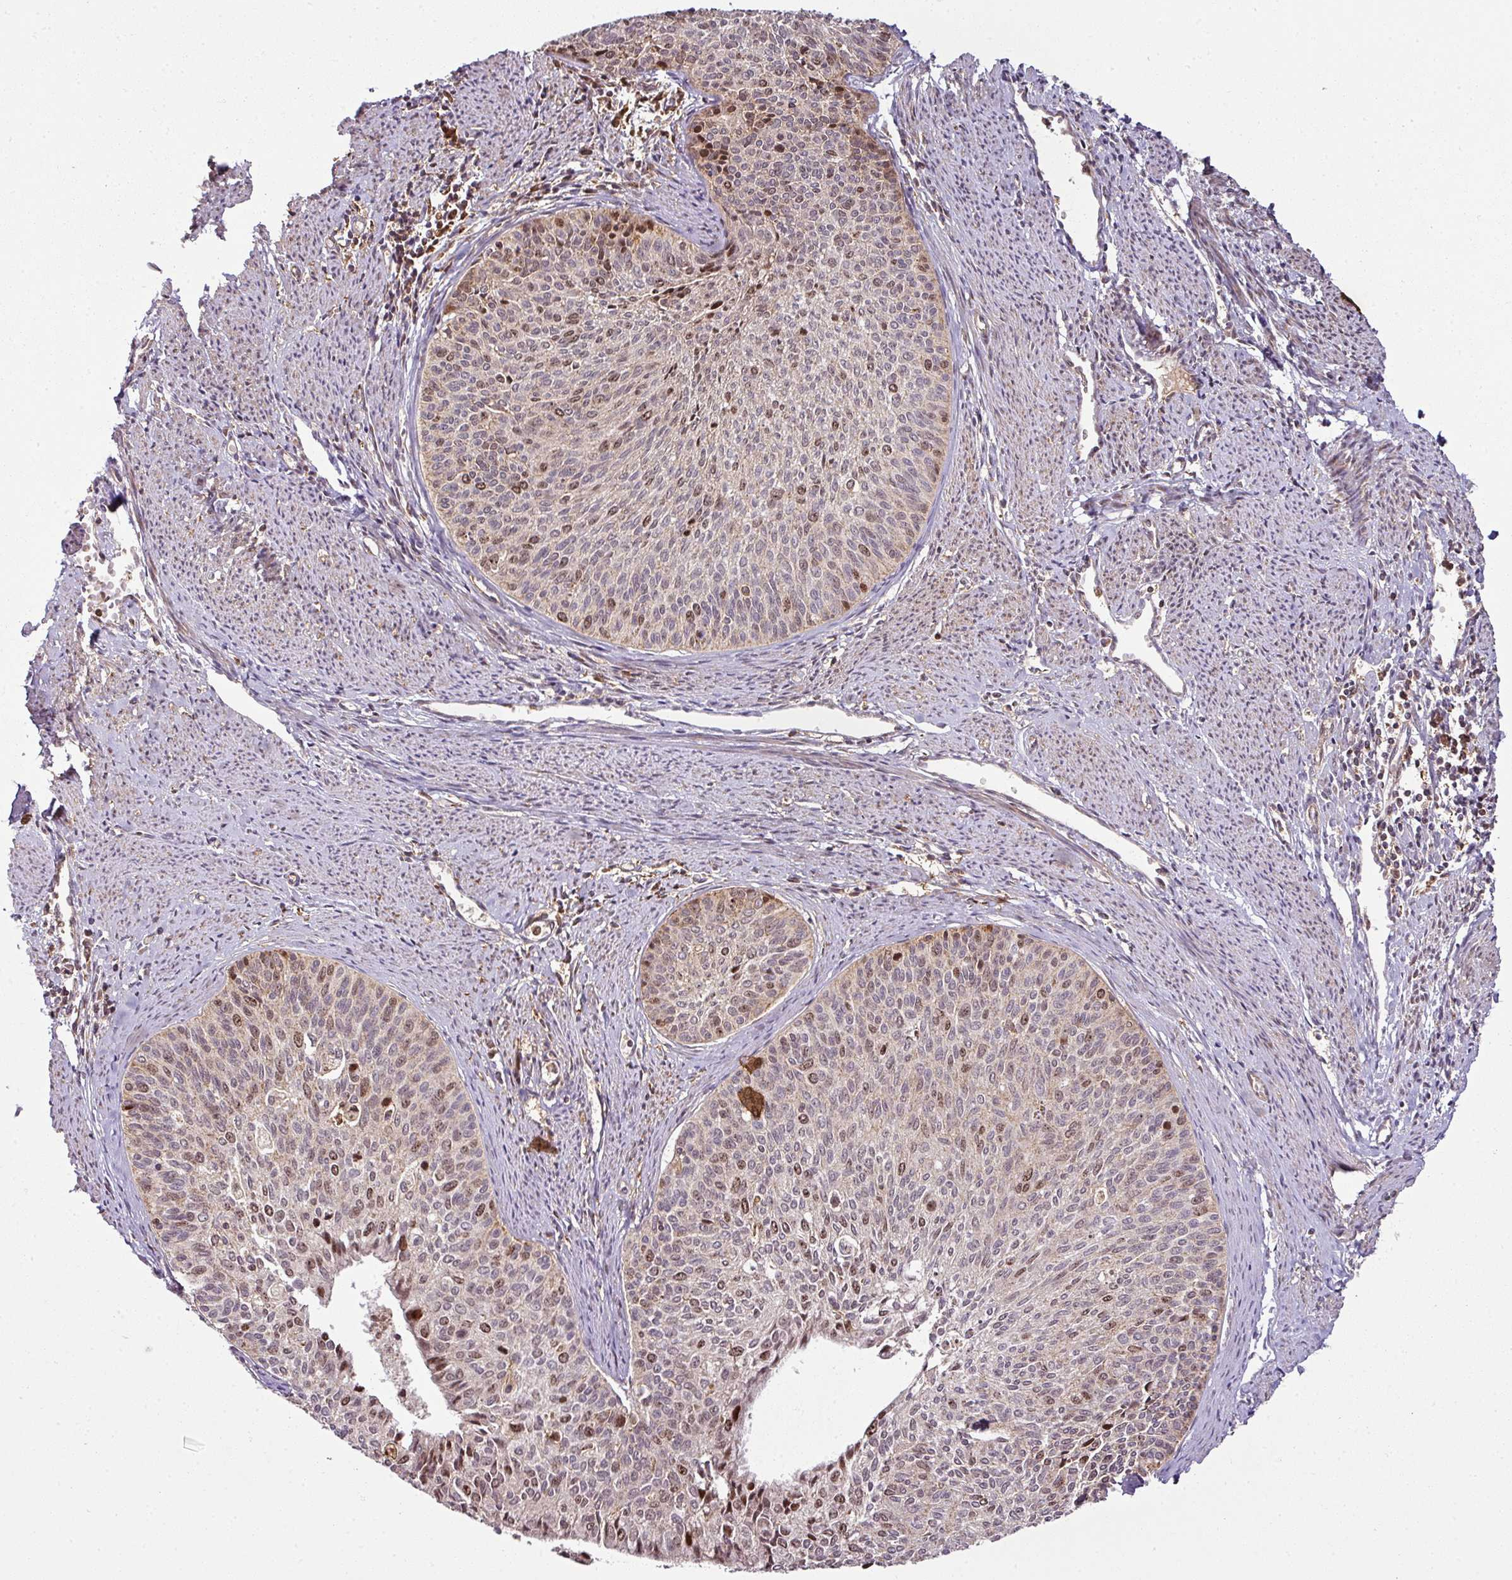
{"staining": {"intensity": "moderate", "quantity": ">75%", "location": "nuclear"}, "tissue": "cervical cancer", "cell_type": "Tumor cells", "image_type": "cancer", "snomed": [{"axis": "morphology", "description": "Squamous cell carcinoma, NOS"}, {"axis": "topography", "description": "Cervix"}], "caption": "Brown immunohistochemical staining in human cervical squamous cell carcinoma displays moderate nuclear positivity in approximately >75% of tumor cells.", "gene": "ATAT1", "patient": {"sex": "female", "age": 55}}